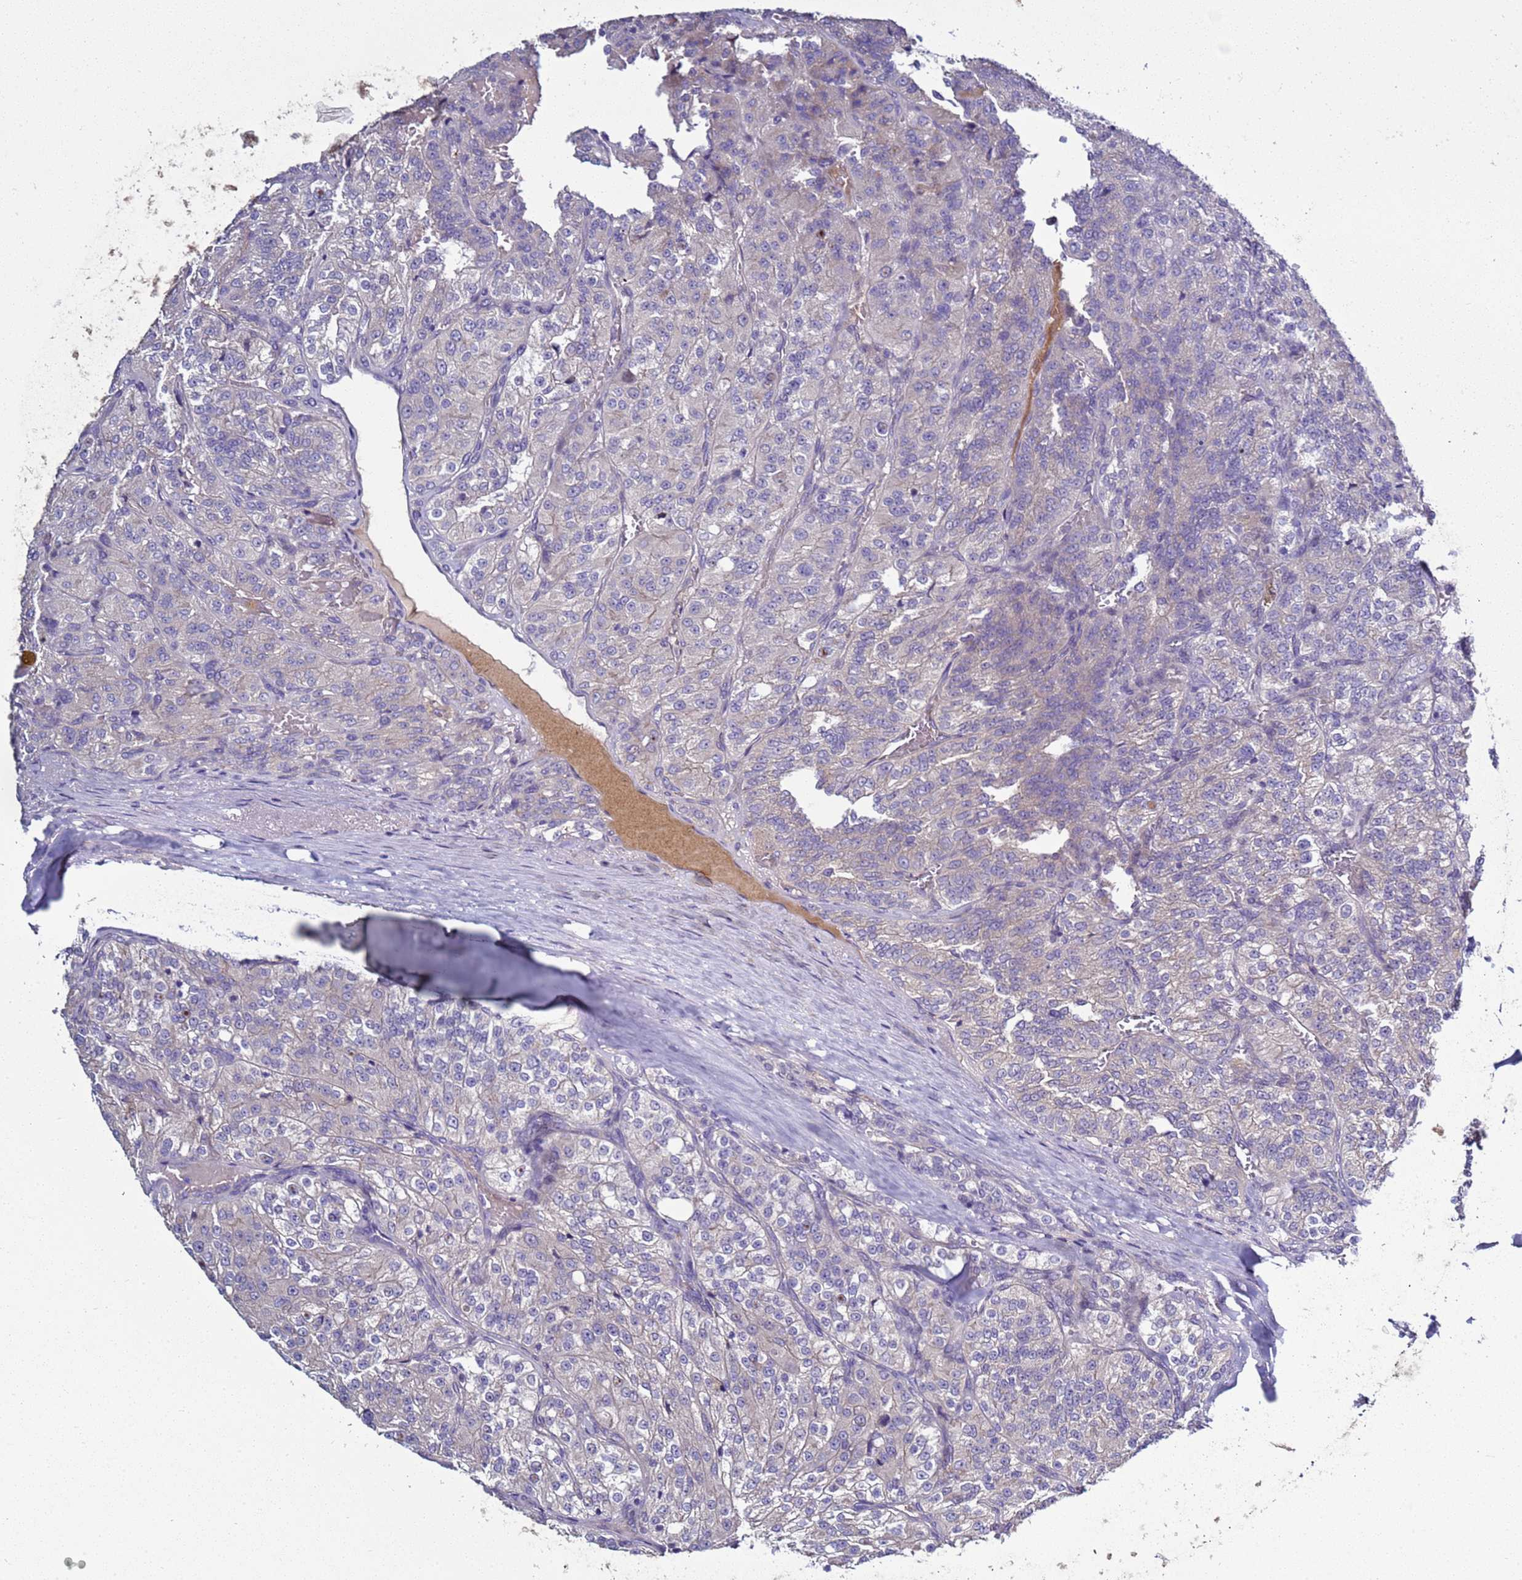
{"staining": {"intensity": "negative", "quantity": "none", "location": "none"}, "tissue": "renal cancer", "cell_type": "Tumor cells", "image_type": "cancer", "snomed": [{"axis": "morphology", "description": "Adenocarcinoma, NOS"}, {"axis": "topography", "description": "Kidney"}], "caption": "A high-resolution histopathology image shows IHC staining of adenocarcinoma (renal), which reveals no significant positivity in tumor cells.", "gene": "RABL2B", "patient": {"sex": "female", "age": 63}}